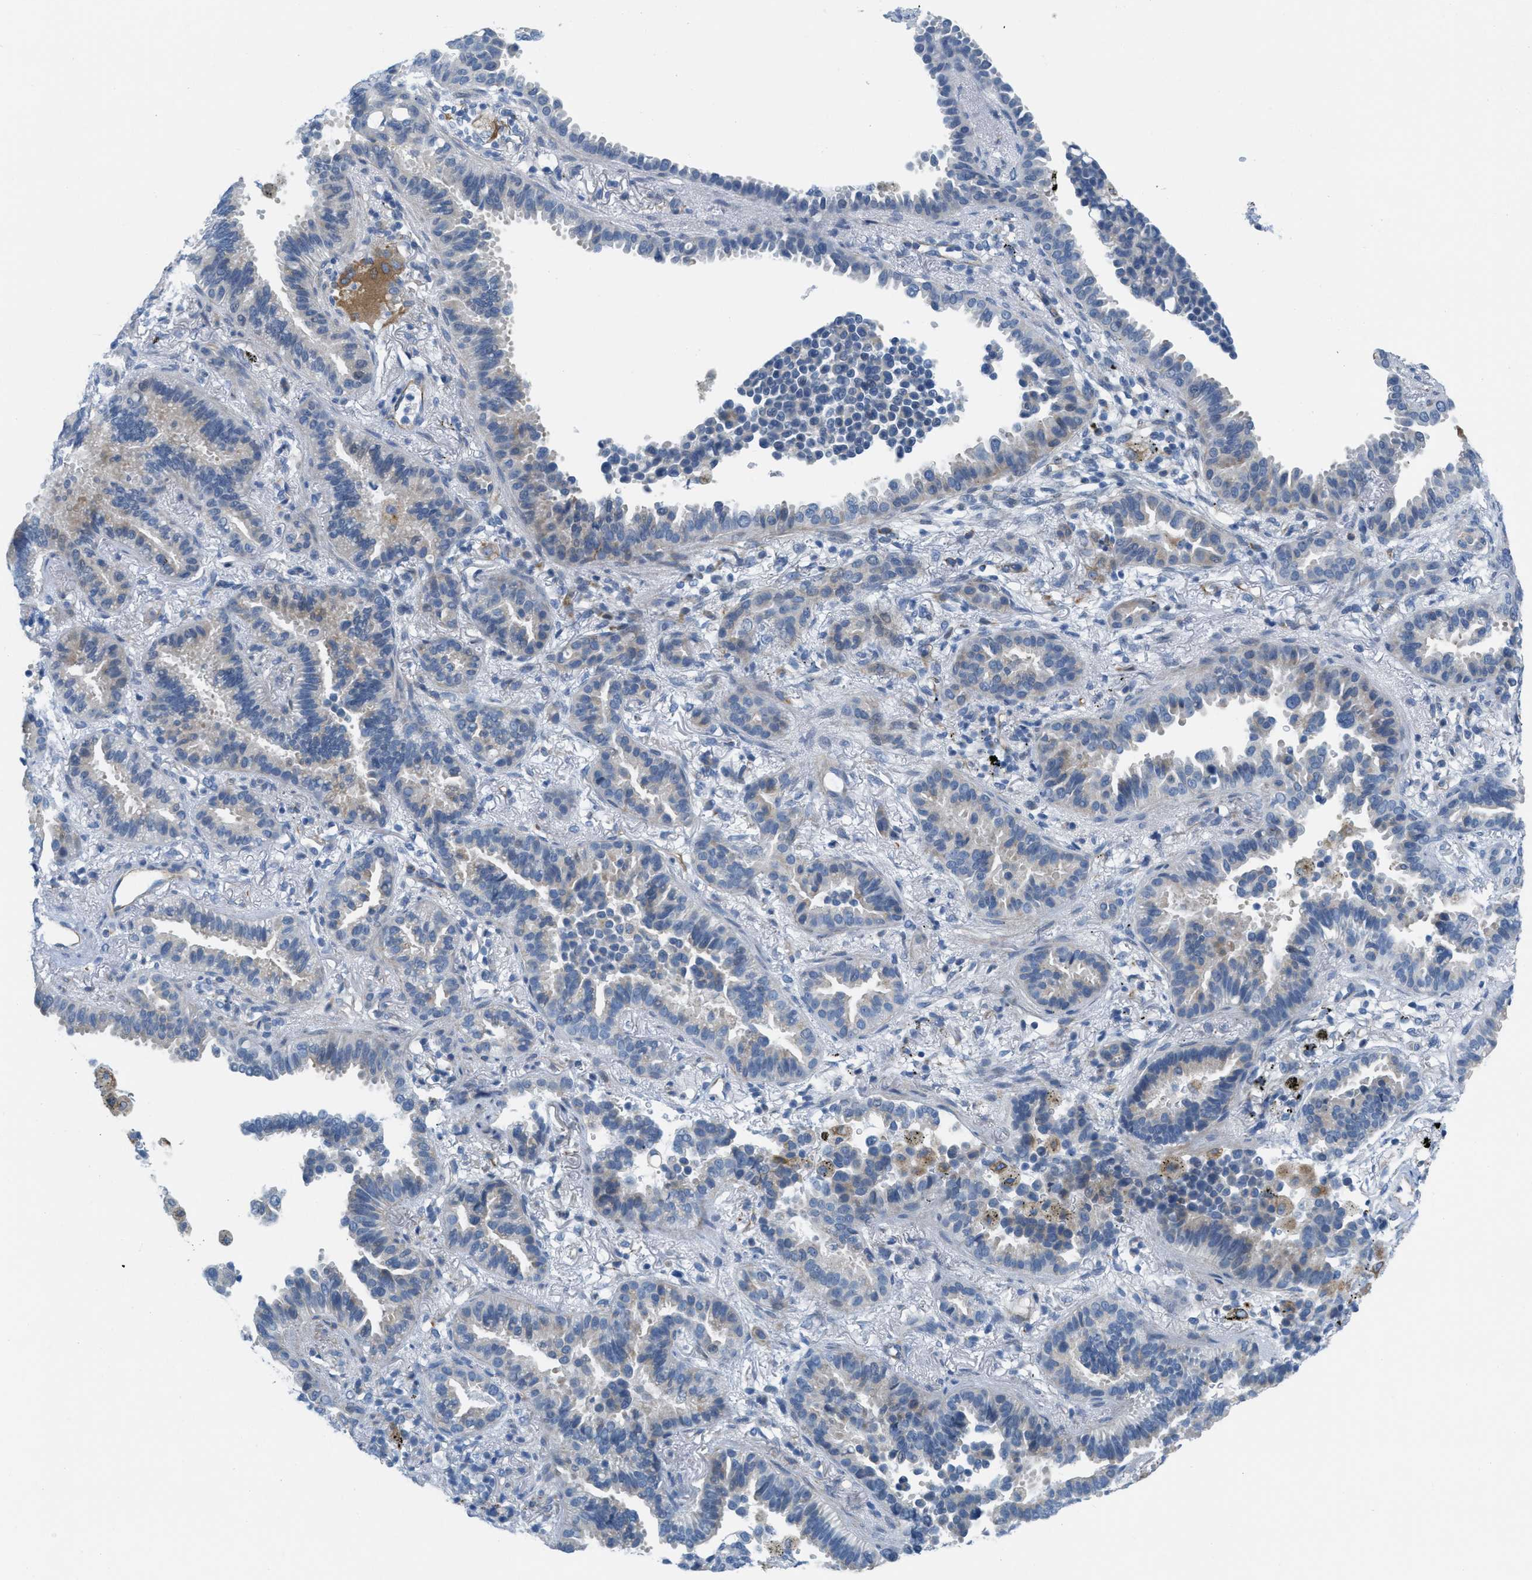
{"staining": {"intensity": "weak", "quantity": "<25%", "location": "cytoplasmic/membranous"}, "tissue": "lung cancer", "cell_type": "Tumor cells", "image_type": "cancer", "snomed": [{"axis": "morphology", "description": "Normal tissue, NOS"}, {"axis": "morphology", "description": "Adenocarcinoma, NOS"}, {"axis": "topography", "description": "Lung"}], "caption": "DAB immunohistochemical staining of lung cancer demonstrates no significant expression in tumor cells. (Stains: DAB (3,3'-diaminobenzidine) IHC with hematoxylin counter stain, Microscopy: brightfield microscopy at high magnification).", "gene": "SLC12A1", "patient": {"sex": "male", "age": 59}}